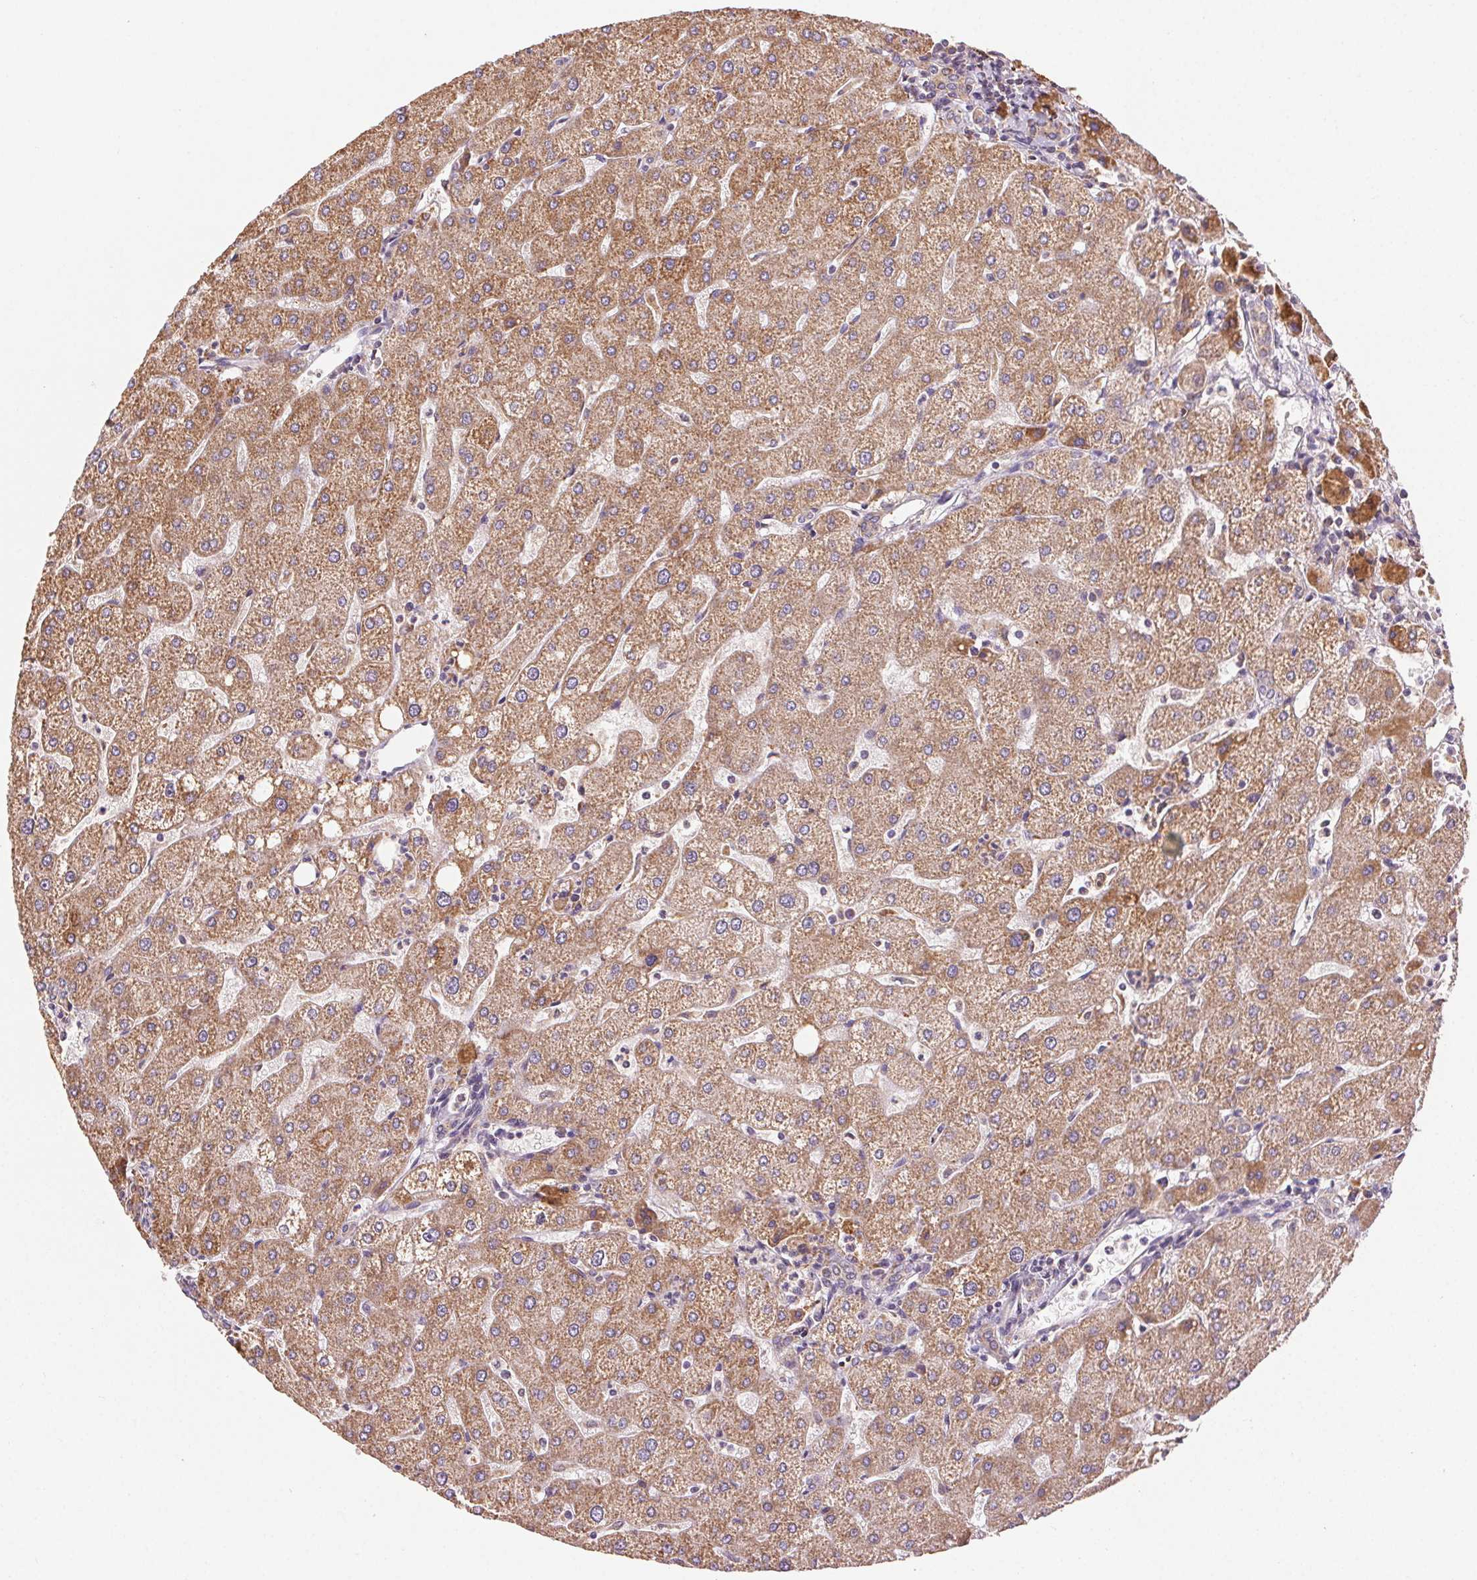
{"staining": {"intensity": "moderate", "quantity": "25%-75%", "location": "cytoplasmic/membranous"}, "tissue": "liver", "cell_type": "Cholangiocytes", "image_type": "normal", "snomed": [{"axis": "morphology", "description": "Normal tissue, NOS"}, {"axis": "topography", "description": "Liver"}], "caption": "Protein expression analysis of benign human liver reveals moderate cytoplasmic/membranous expression in approximately 25%-75% of cholangiocytes. Ihc stains the protein of interest in brown and the nuclei are stained blue.", "gene": "FNBP1L", "patient": {"sex": "male", "age": 67}}